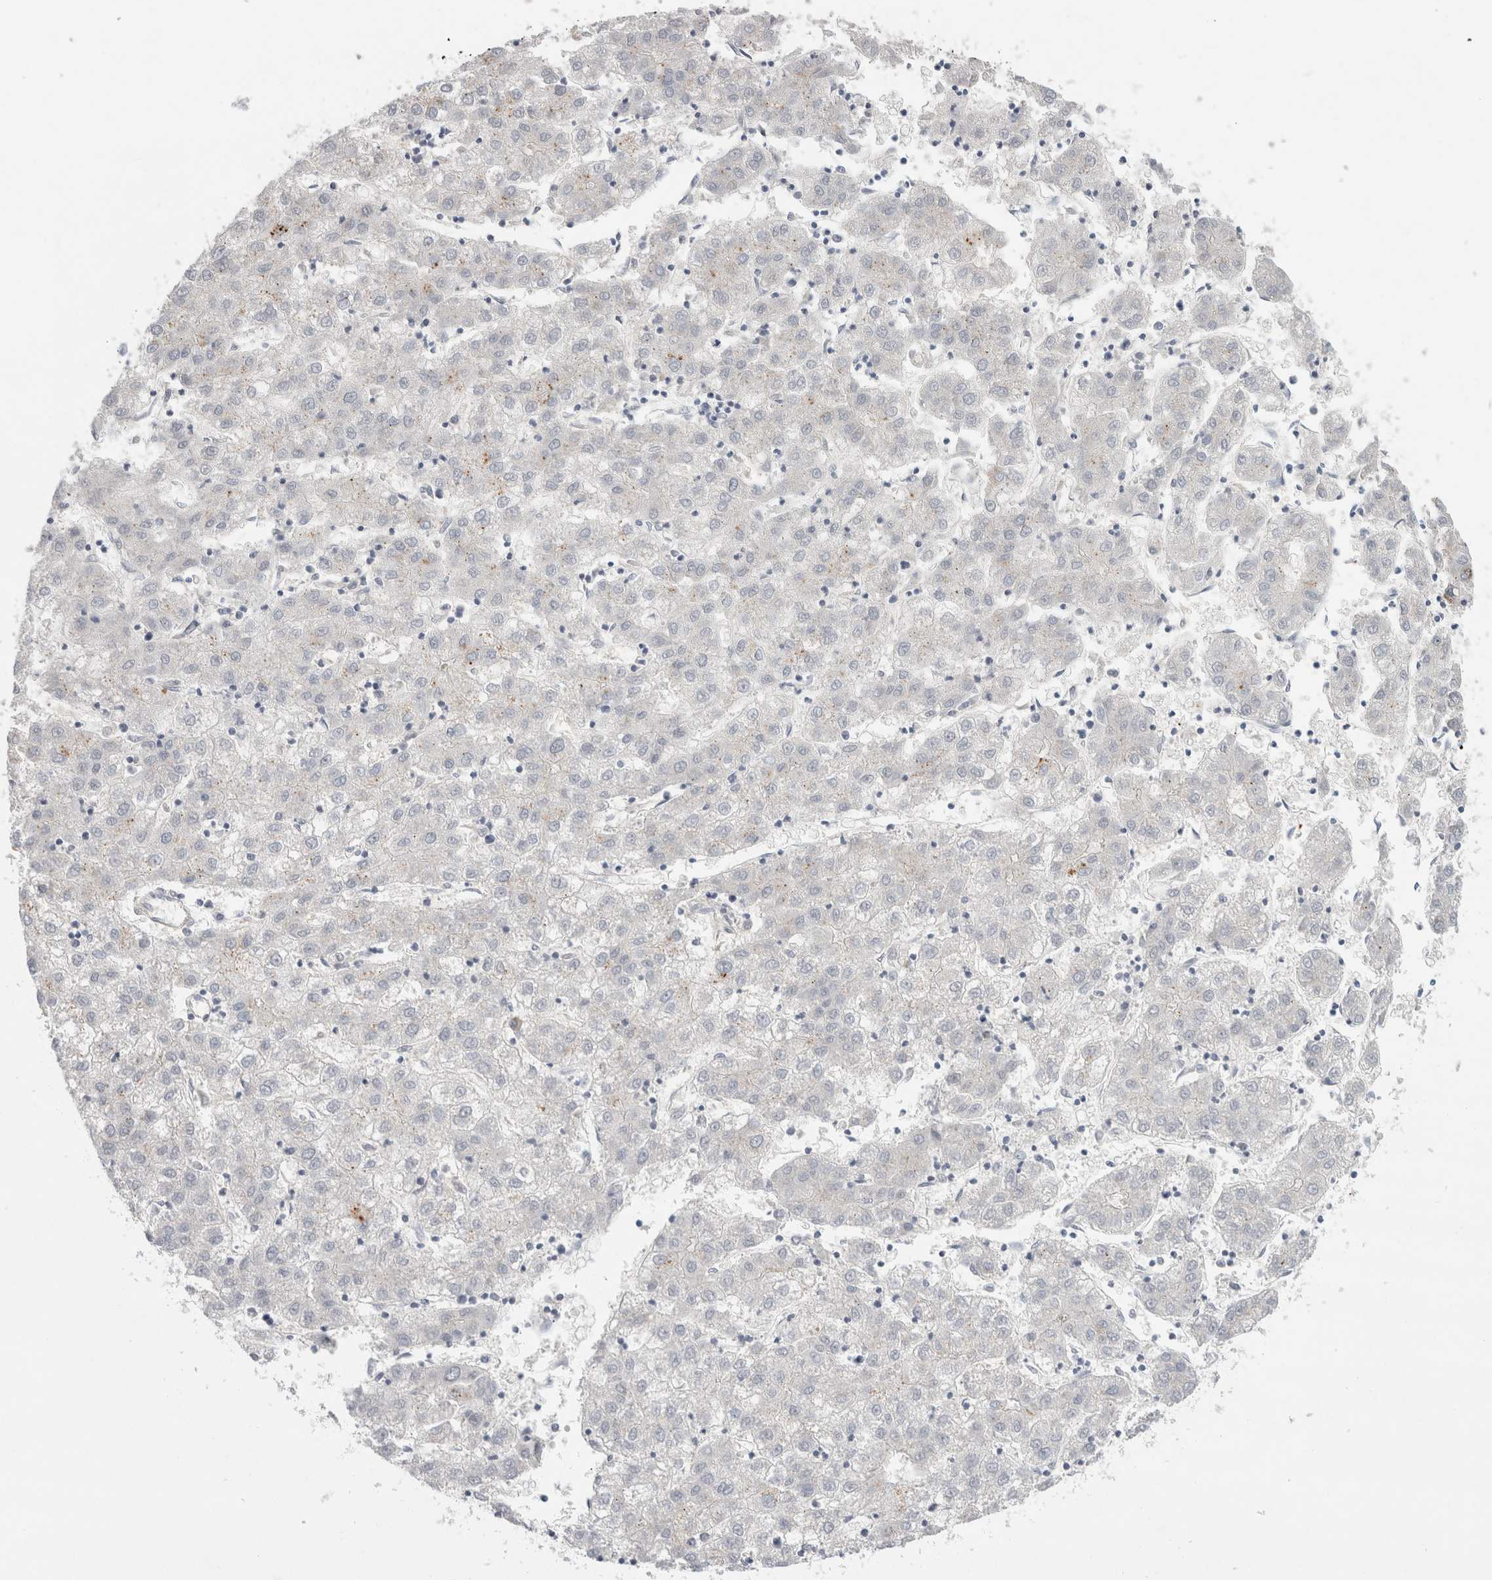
{"staining": {"intensity": "negative", "quantity": "none", "location": "none"}, "tissue": "liver cancer", "cell_type": "Tumor cells", "image_type": "cancer", "snomed": [{"axis": "morphology", "description": "Carcinoma, Hepatocellular, NOS"}, {"axis": "topography", "description": "Liver"}], "caption": "A micrograph of hepatocellular carcinoma (liver) stained for a protein shows no brown staining in tumor cells.", "gene": "GAA", "patient": {"sex": "male", "age": 72}}